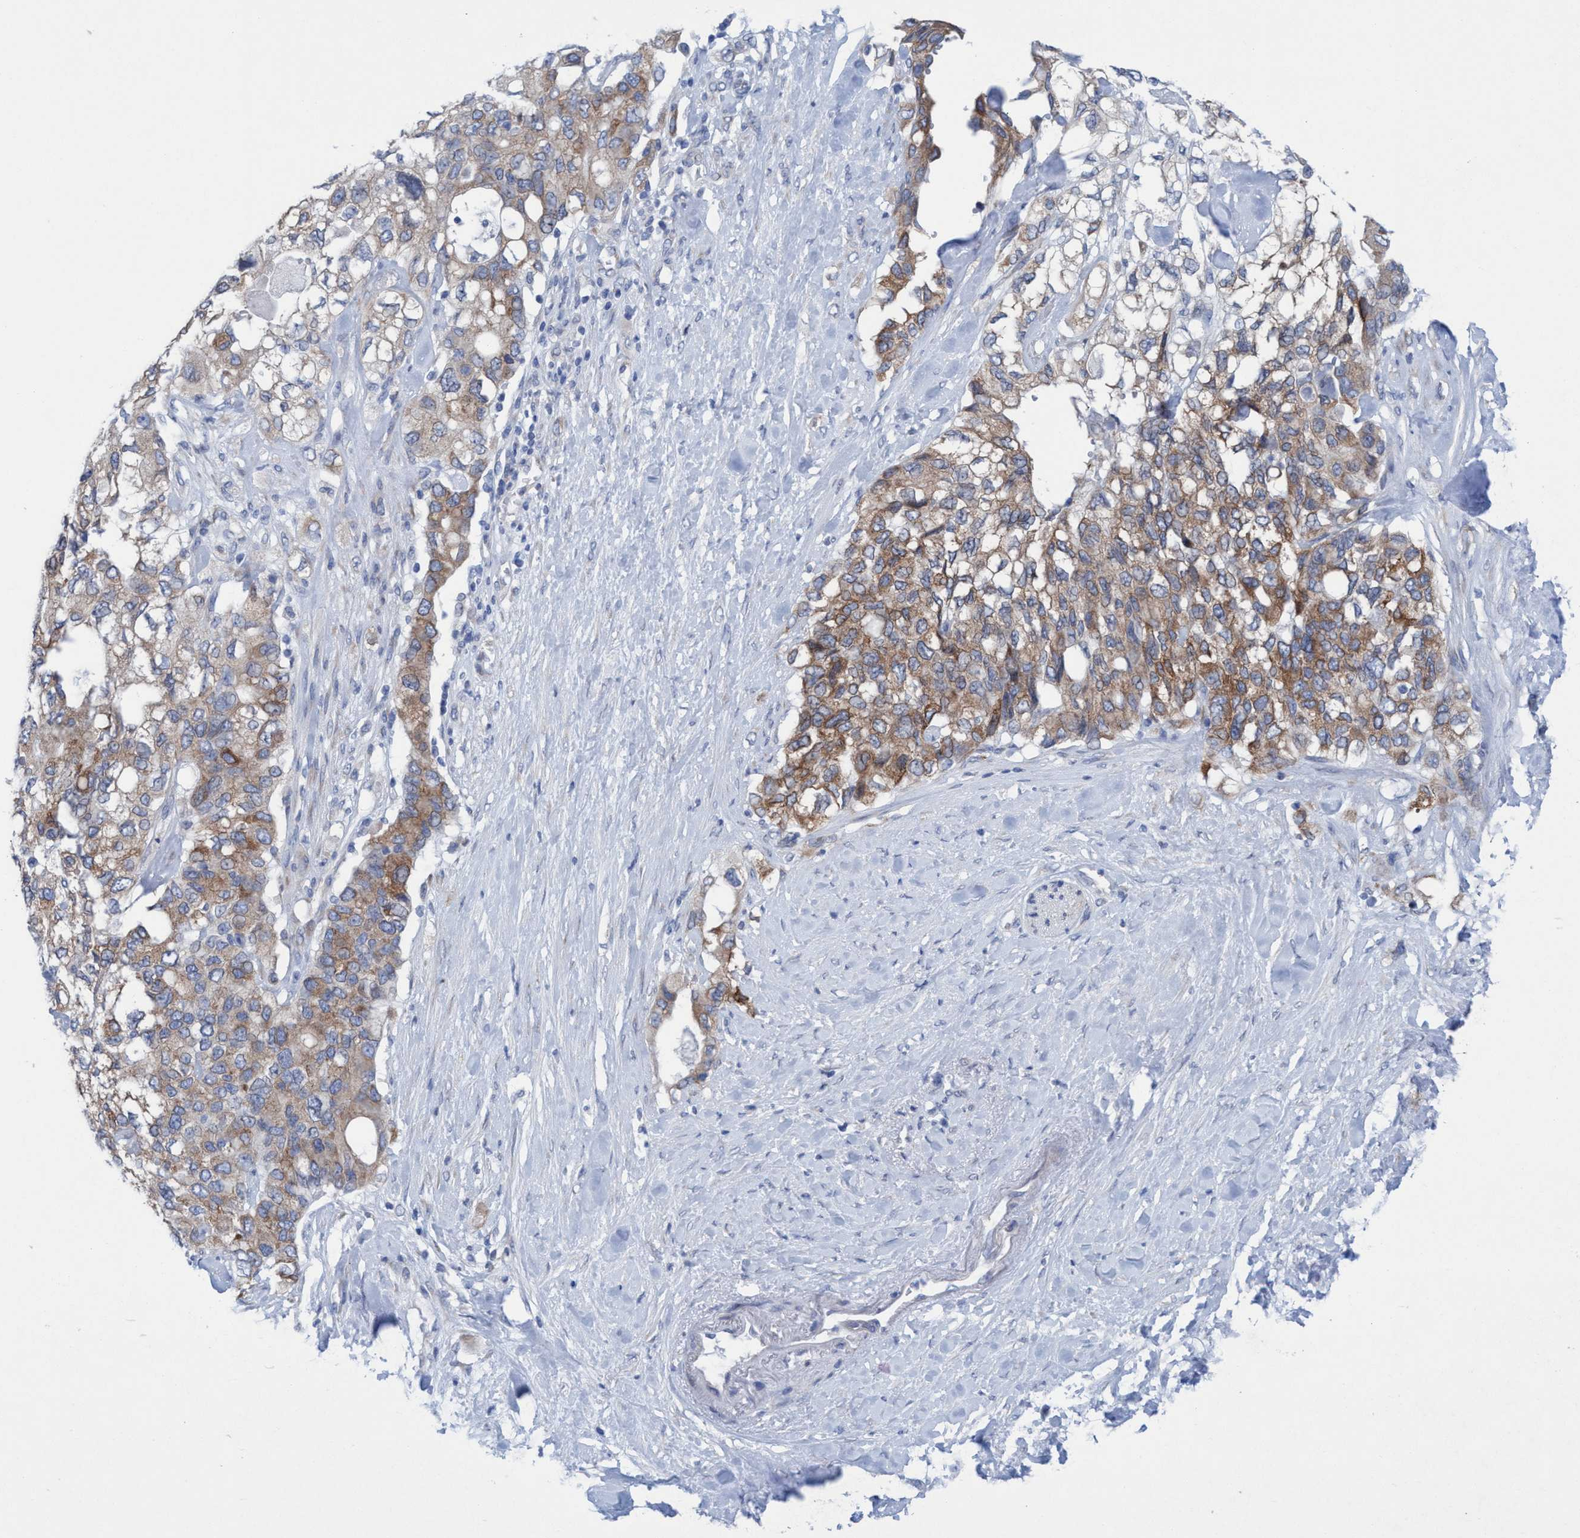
{"staining": {"intensity": "moderate", "quantity": ">75%", "location": "cytoplasmic/membranous"}, "tissue": "pancreatic cancer", "cell_type": "Tumor cells", "image_type": "cancer", "snomed": [{"axis": "morphology", "description": "Adenocarcinoma, NOS"}, {"axis": "topography", "description": "Pancreas"}], "caption": "Immunohistochemistry (IHC) of pancreatic cancer displays medium levels of moderate cytoplasmic/membranous expression in approximately >75% of tumor cells. Nuclei are stained in blue.", "gene": "RSAD1", "patient": {"sex": "female", "age": 56}}